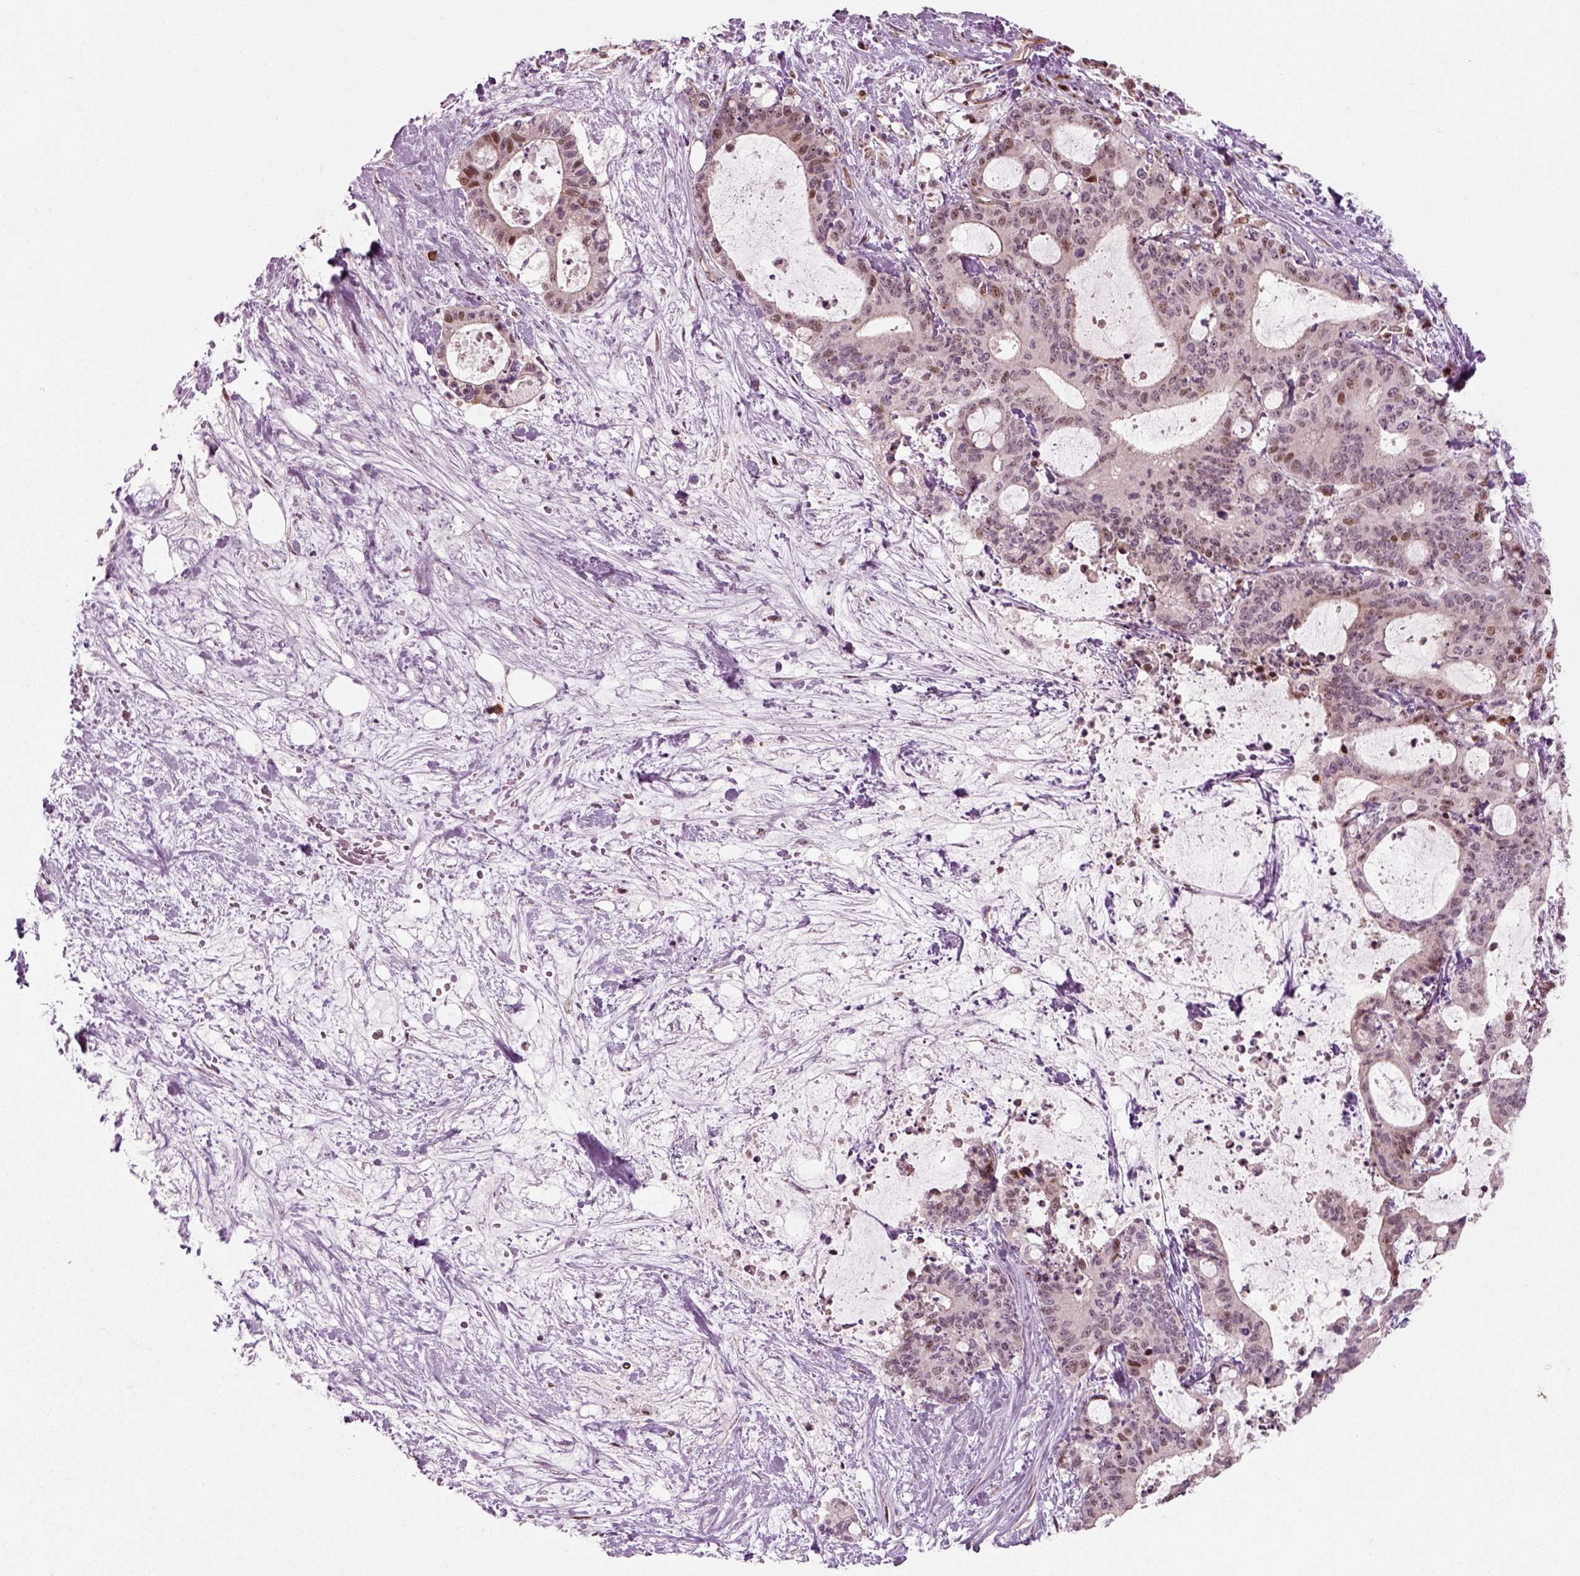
{"staining": {"intensity": "moderate", "quantity": "<25%", "location": "nuclear"}, "tissue": "liver cancer", "cell_type": "Tumor cells", "image_type": "cancer", "snomed": [{"axis": "morphology", "description": "Cholangiocarcinoma"}, {"axis": "topography", "description": "Liver"}], "caption": "Tumor cells demonstrate low levels of moderate nuclear positivity in approximately <25% of cells in liver cholangiocarcinoma.", "gene": "CDC14A", "patient": {"sex": "female", "age": 73}}